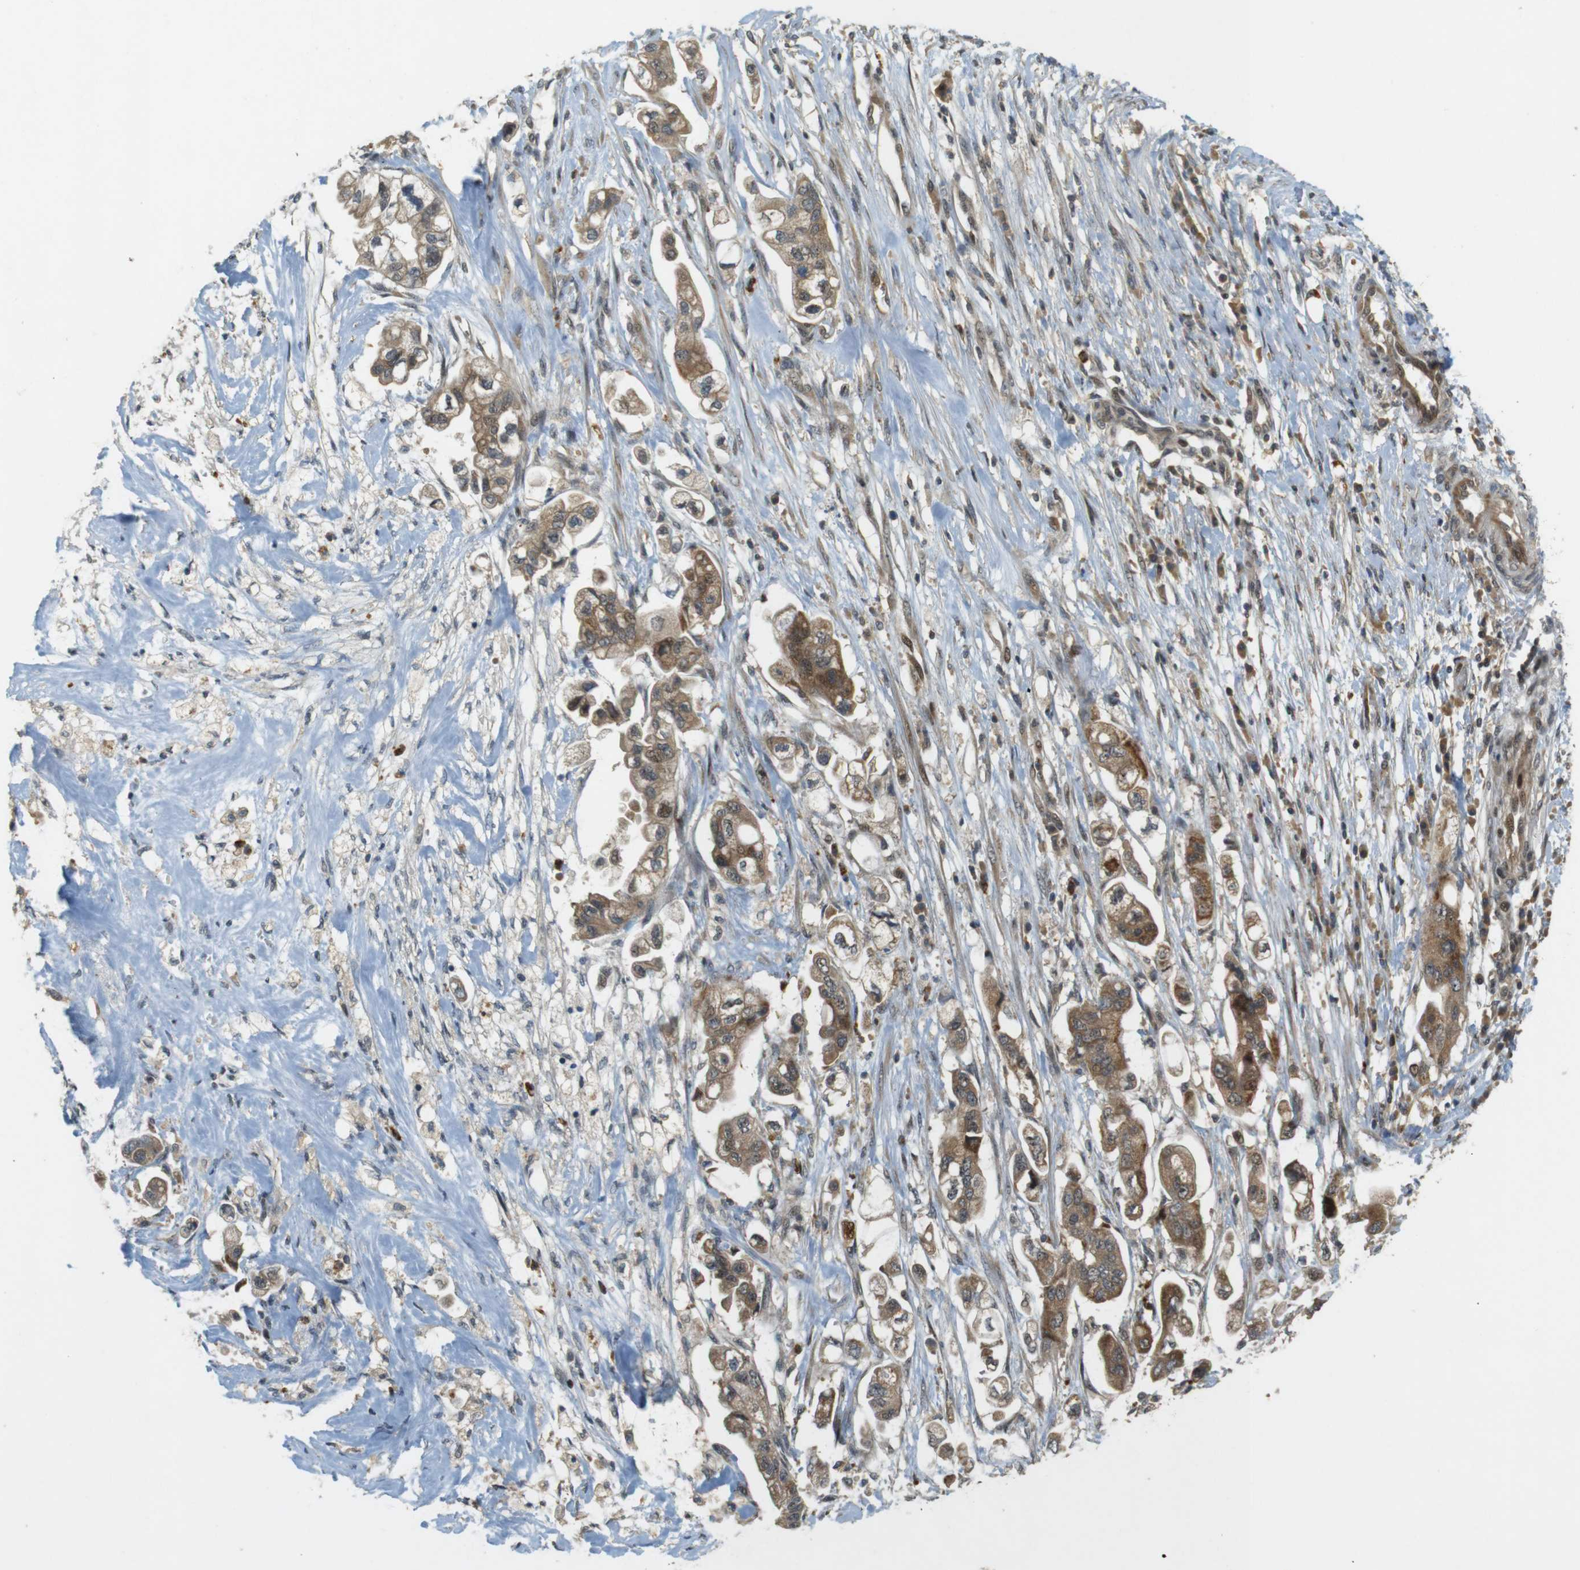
{"staining": {"intensity": "moderate", "quantity": ">75%", "location": "cytoplasmic/membranous"}, "tissue": "stomach cancer", "cell_type": "Tumor cells", "image_type": "cancer", "snomed": [{"axis": "morphology", "description": "Adenocarcinoma, NOS"}, {"axis": "topography", "description": "Stomach"}], "caption": "Stomach cancer (adenocarcinoma) was stained to show a protein in brown. There is medium levels of moderate cytoplasmic/membranous positivity in approximately >75% of tumor cells.", "gene": "TMX3", "patient": {"sex": "male", "age": 62}}